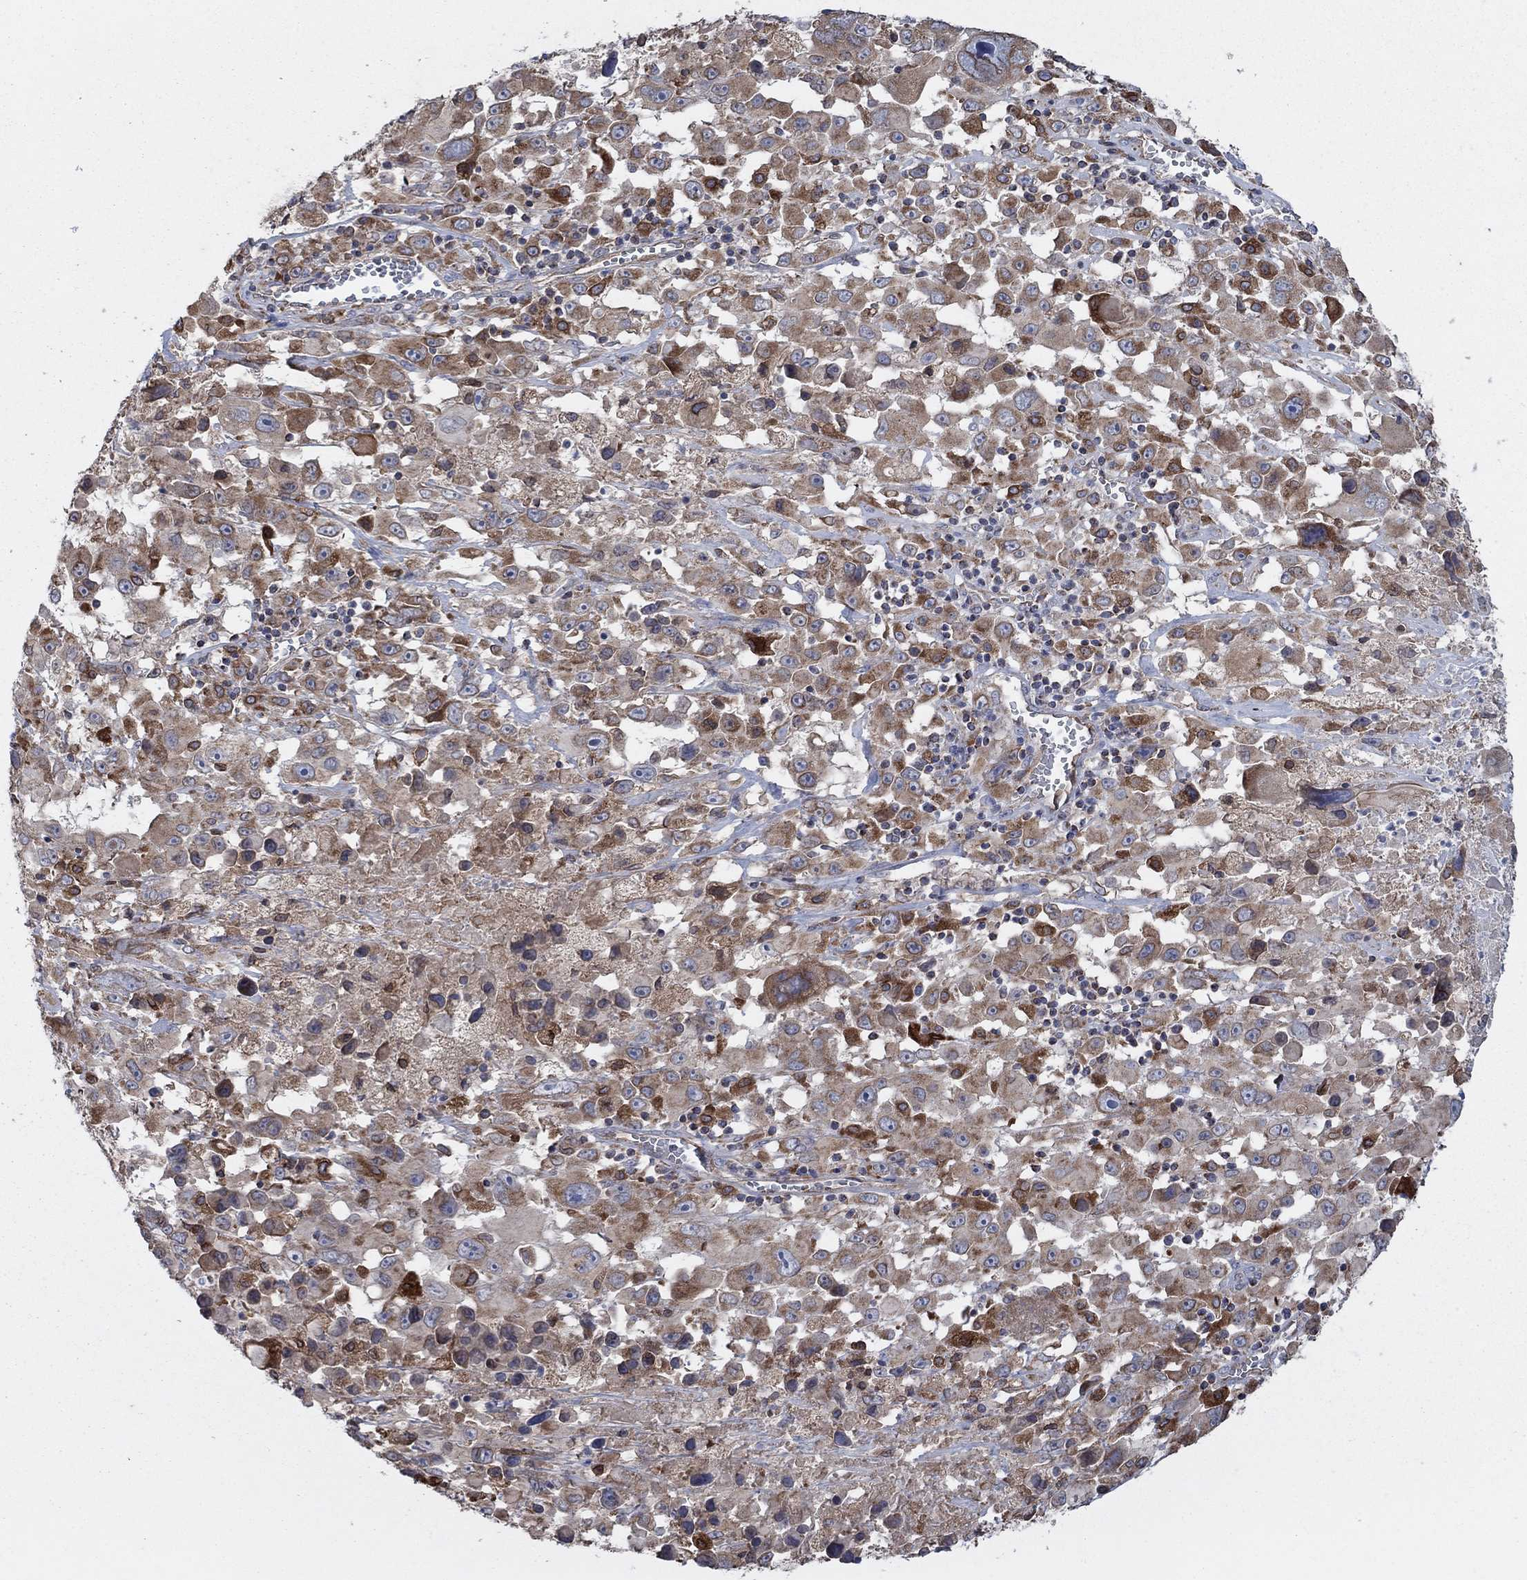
{"staining": {"intensity": "moderate", "quantity": "25%-75%", "location": "cytoplasmic/membranous"}, "tissue": "melanoma", "cell_type": "Tumor cells", "image_type": "cancer", "snomed": [{"axis": "morphology", "description": "Malignant melanoma, Metastatic site"}, {"axis": "topography", "description": "Lymph node"}], "caption": "Immunohistochemistry (DAB (3,3'-diaminobenzidine)) staining of malignant melanoma (metastatic site) displays moderate cytoplasmic/membranous protein expression in approximately 25%-75% of tumor cells. The protein of interest is stained brown, and the nuclei are stained in blue (DAB (3,3'-diaminobenzidine) IHC with brightfield microscopy, high magnification).", "gene": "NCEH1", "patient": {"sex": "male", "age": 50}}